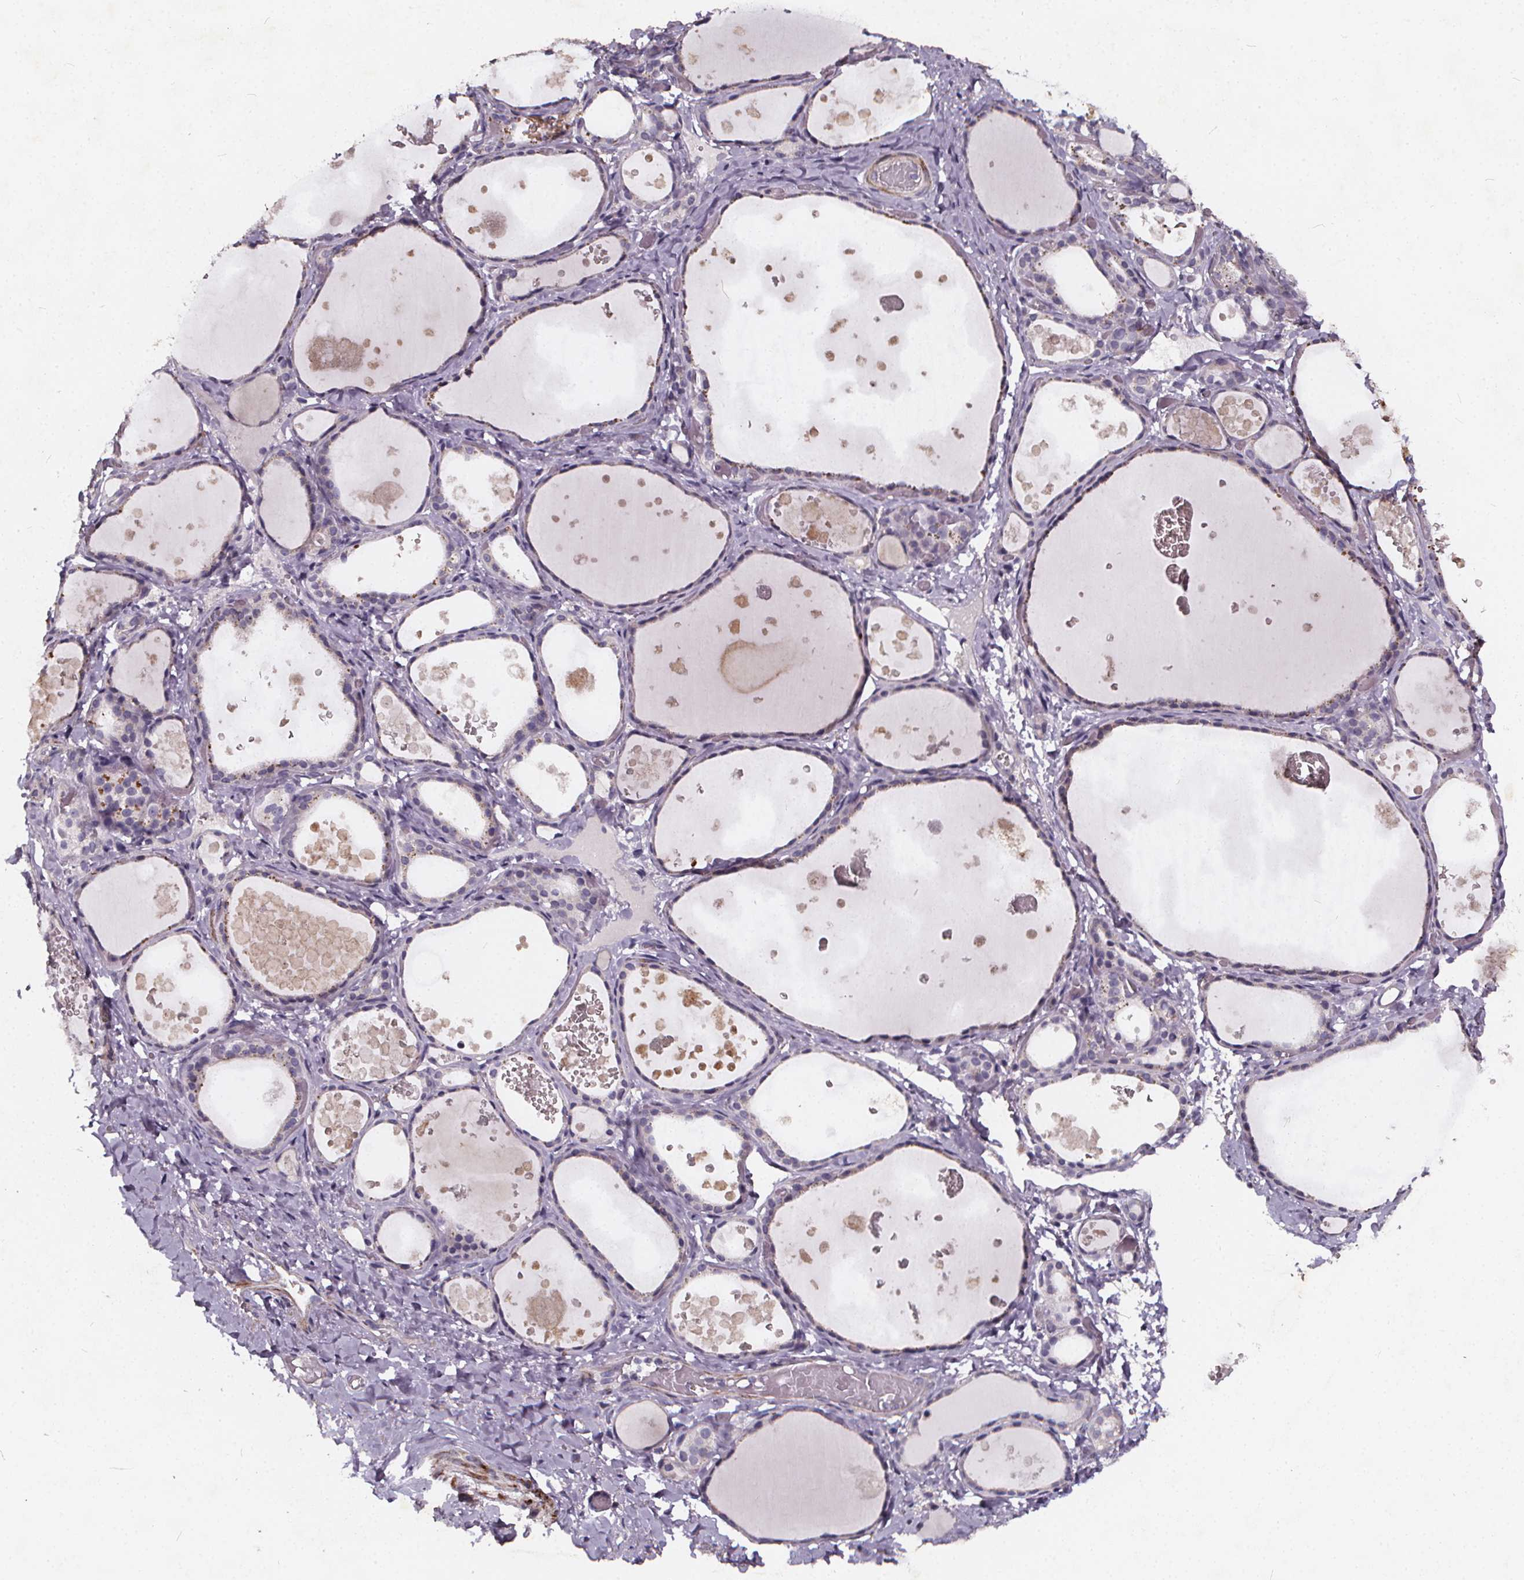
{"staining": {"intensity": "negative", "quantity": "none", "location": "none"}, "tissue": "thyroid gland", "cell_type": "Glandular cells", "image_type": "normal", "snomed": [{"axis": "morphology", "description": "Normal tissue, NOS"}, {"axis": "topography", "description": "Thyroid gland"}], "caption": "Immunohistochemistry of unremarkable human thyroid gland shows no expression in glandular cells.", "gene": "TSPAN14", "patient": {"sex": "female", "age": 56}}